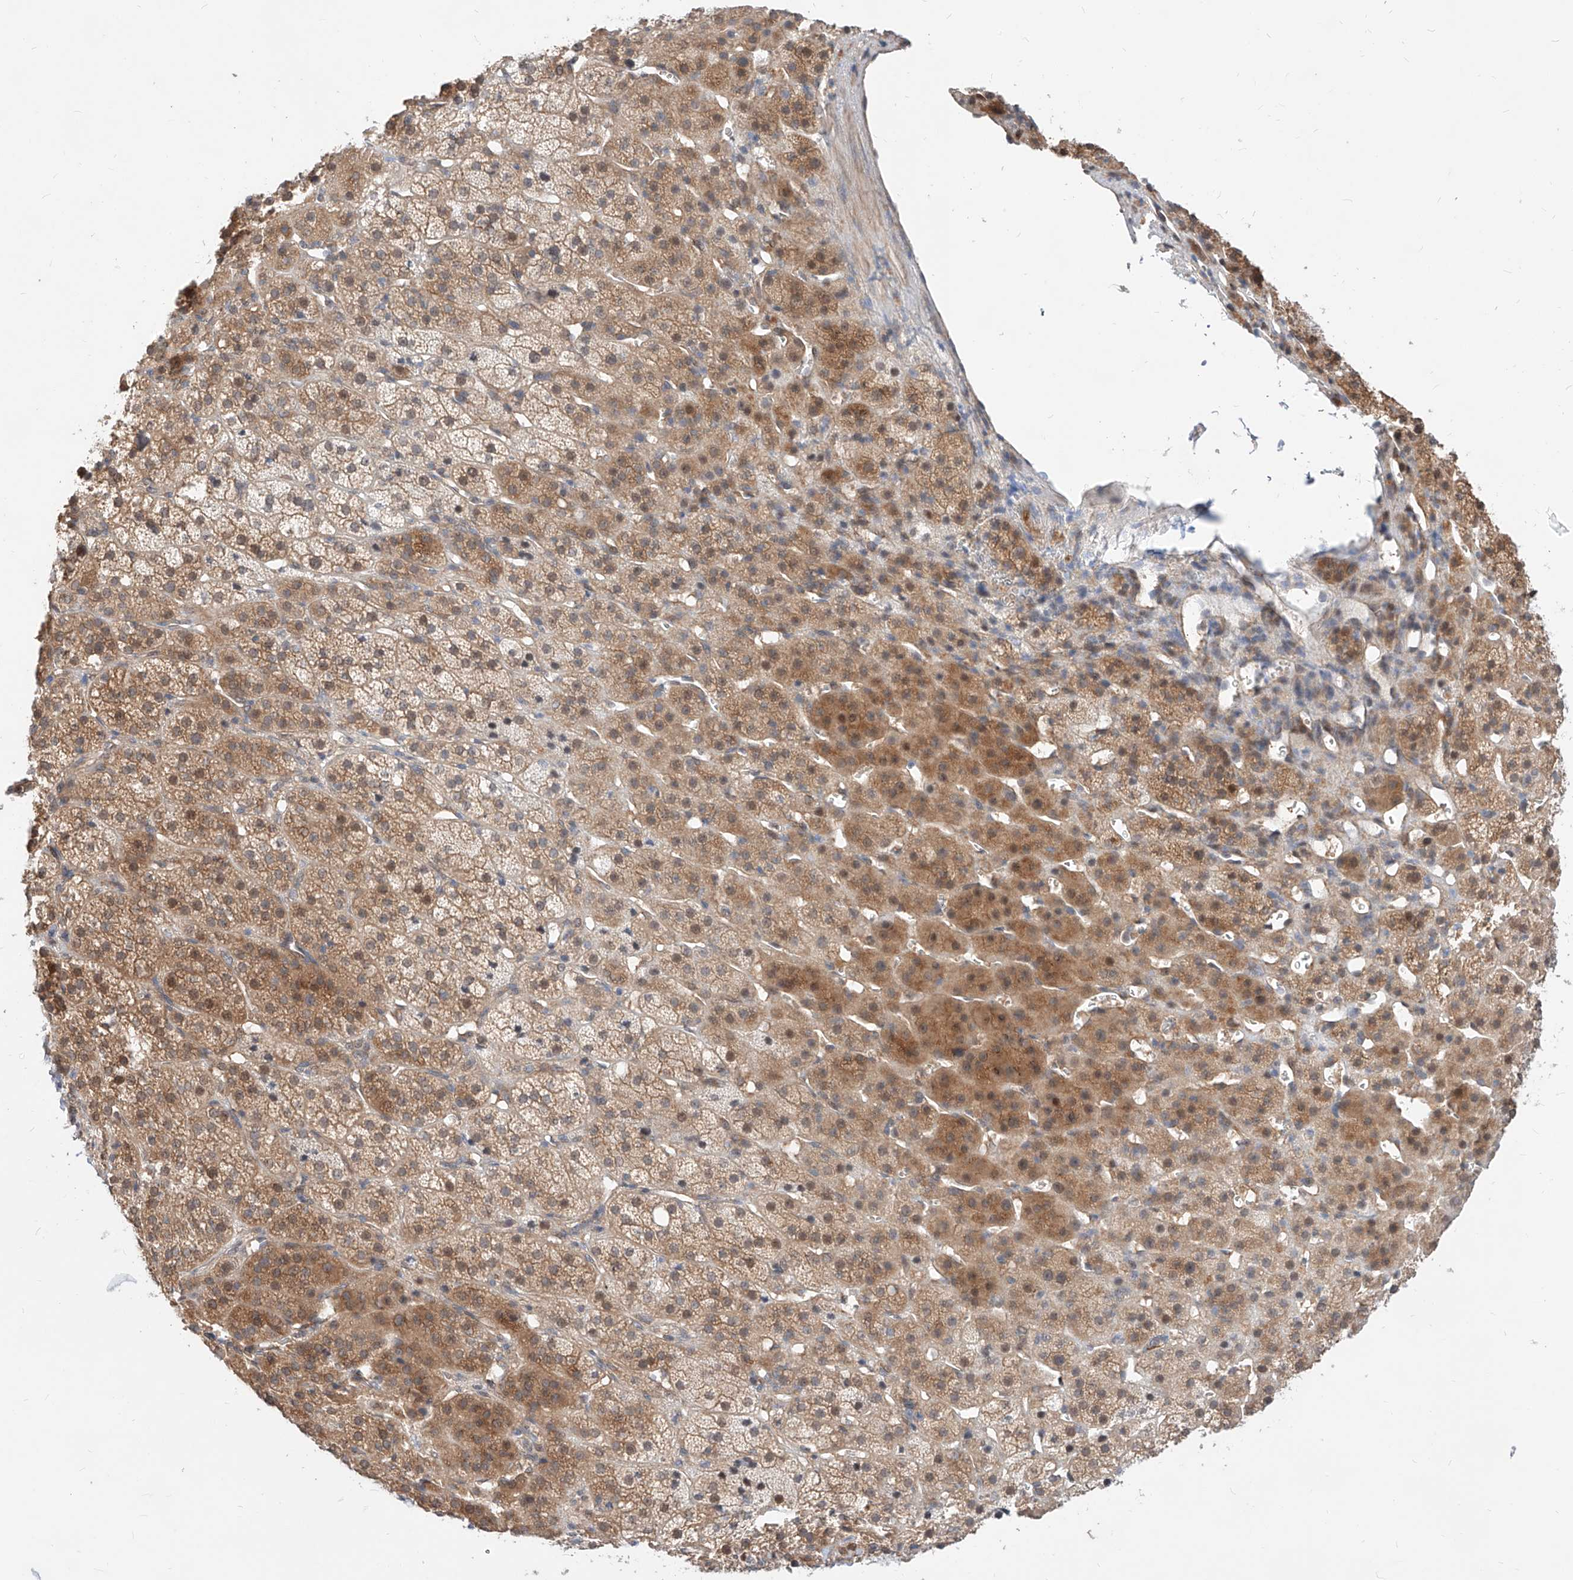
{"staining": {"intensity": "moderate", "quantity": ">75%", "location": "cytoplasmic/membranous,nuclear"}, "tissue": "adrenal gland", "cell_type": "Glandular cells", "image_type": "normal", "snomed": [{"axis": "morphology", "description": "Normal tissue, NOS"}, {"axis": "topography", "description": "Adrenal gland"}], "caption": "Approximately >75% of glandular cells in benign adrenal gland demonstrate moderate cytoplasmic/membranous,nuclear protein expression as visualized by brown immunohistochemical staining.", "gene": "TSNAX", "patient": {"sex": "female", "age": 57}}